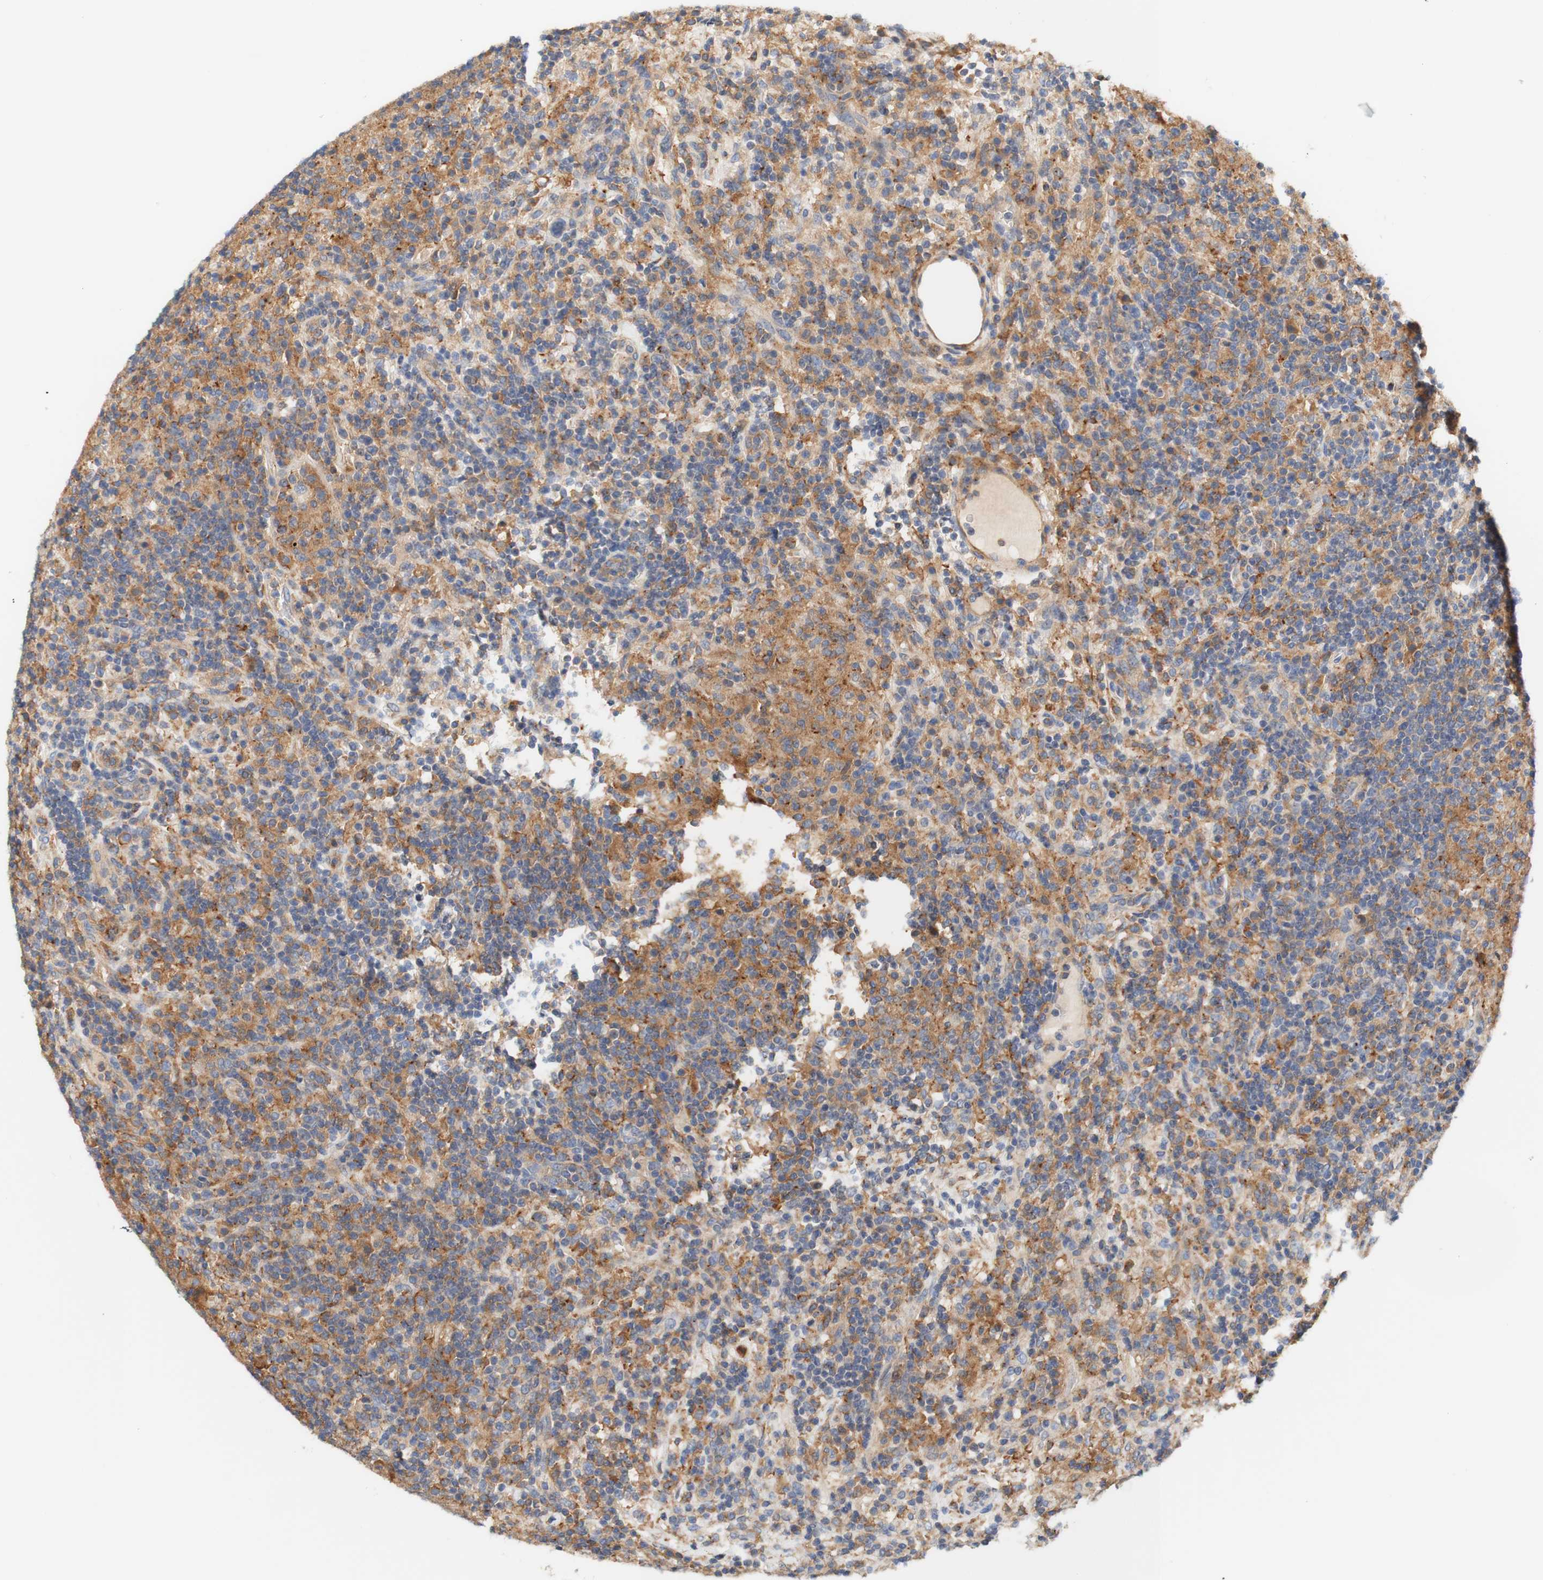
{"staining": {"intensity": "moderate", "quantity": "25%-75%", "location": "cytoplasmic/membranous"}, "tissue": "lymphoma", "cell_type": "Tumor cells", "image_type": "cancer", "snomed": [{"axis": "morphology", "description": "Hodgkin's disease, NOS"}, {"axis": "topography", "description": "Lymph node"}], "caption": "Immunohistochemical staining of human lymphoma reveals medium levels of moderate cytoplasmic/membranous protein staining in about 25%-75% of tumor cells.", "gene": "PCDH7", "patient": {"sex": "male", "age": 70}}